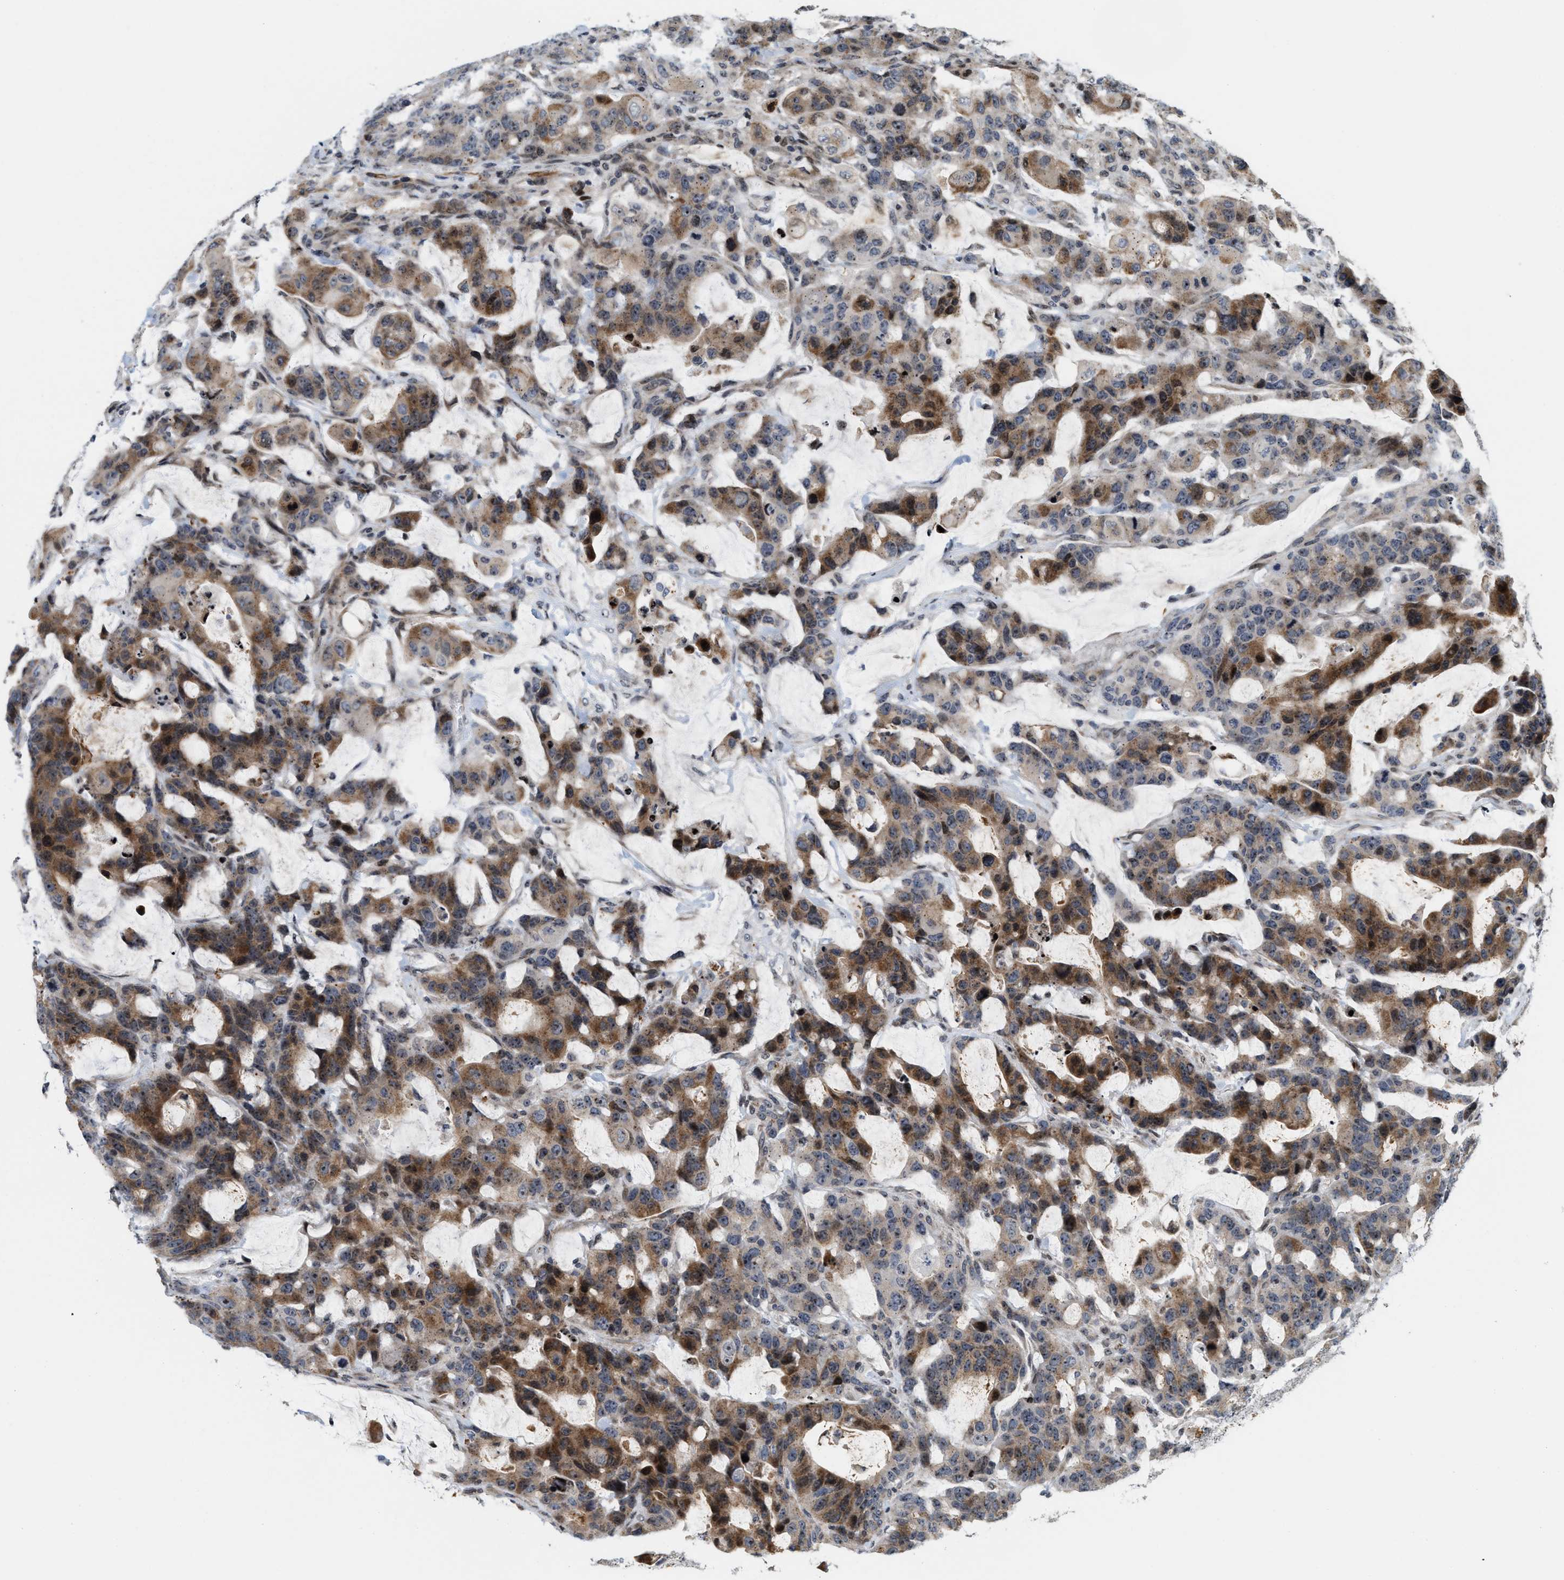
{"staining": {"intensity": "moderate", "quantity": ">75%", "location": "cytoplasmic/membranous"}, "tissue": "colorectal cancer", "cell_type": "Tumor cells", "image_type": "cancer", "snomed": [{"axis": "morphology", "description": "Adenocarcinoma, NOS"}, {"axis": "topography", "description": "Colon"}], "caption": "Colorectal cancer (adenocarcinoma) stained with a protein marker shows moderate staining in tumor cells.", "gene": "PDZD2", "patient": {"sex": "male", "age": 76}}